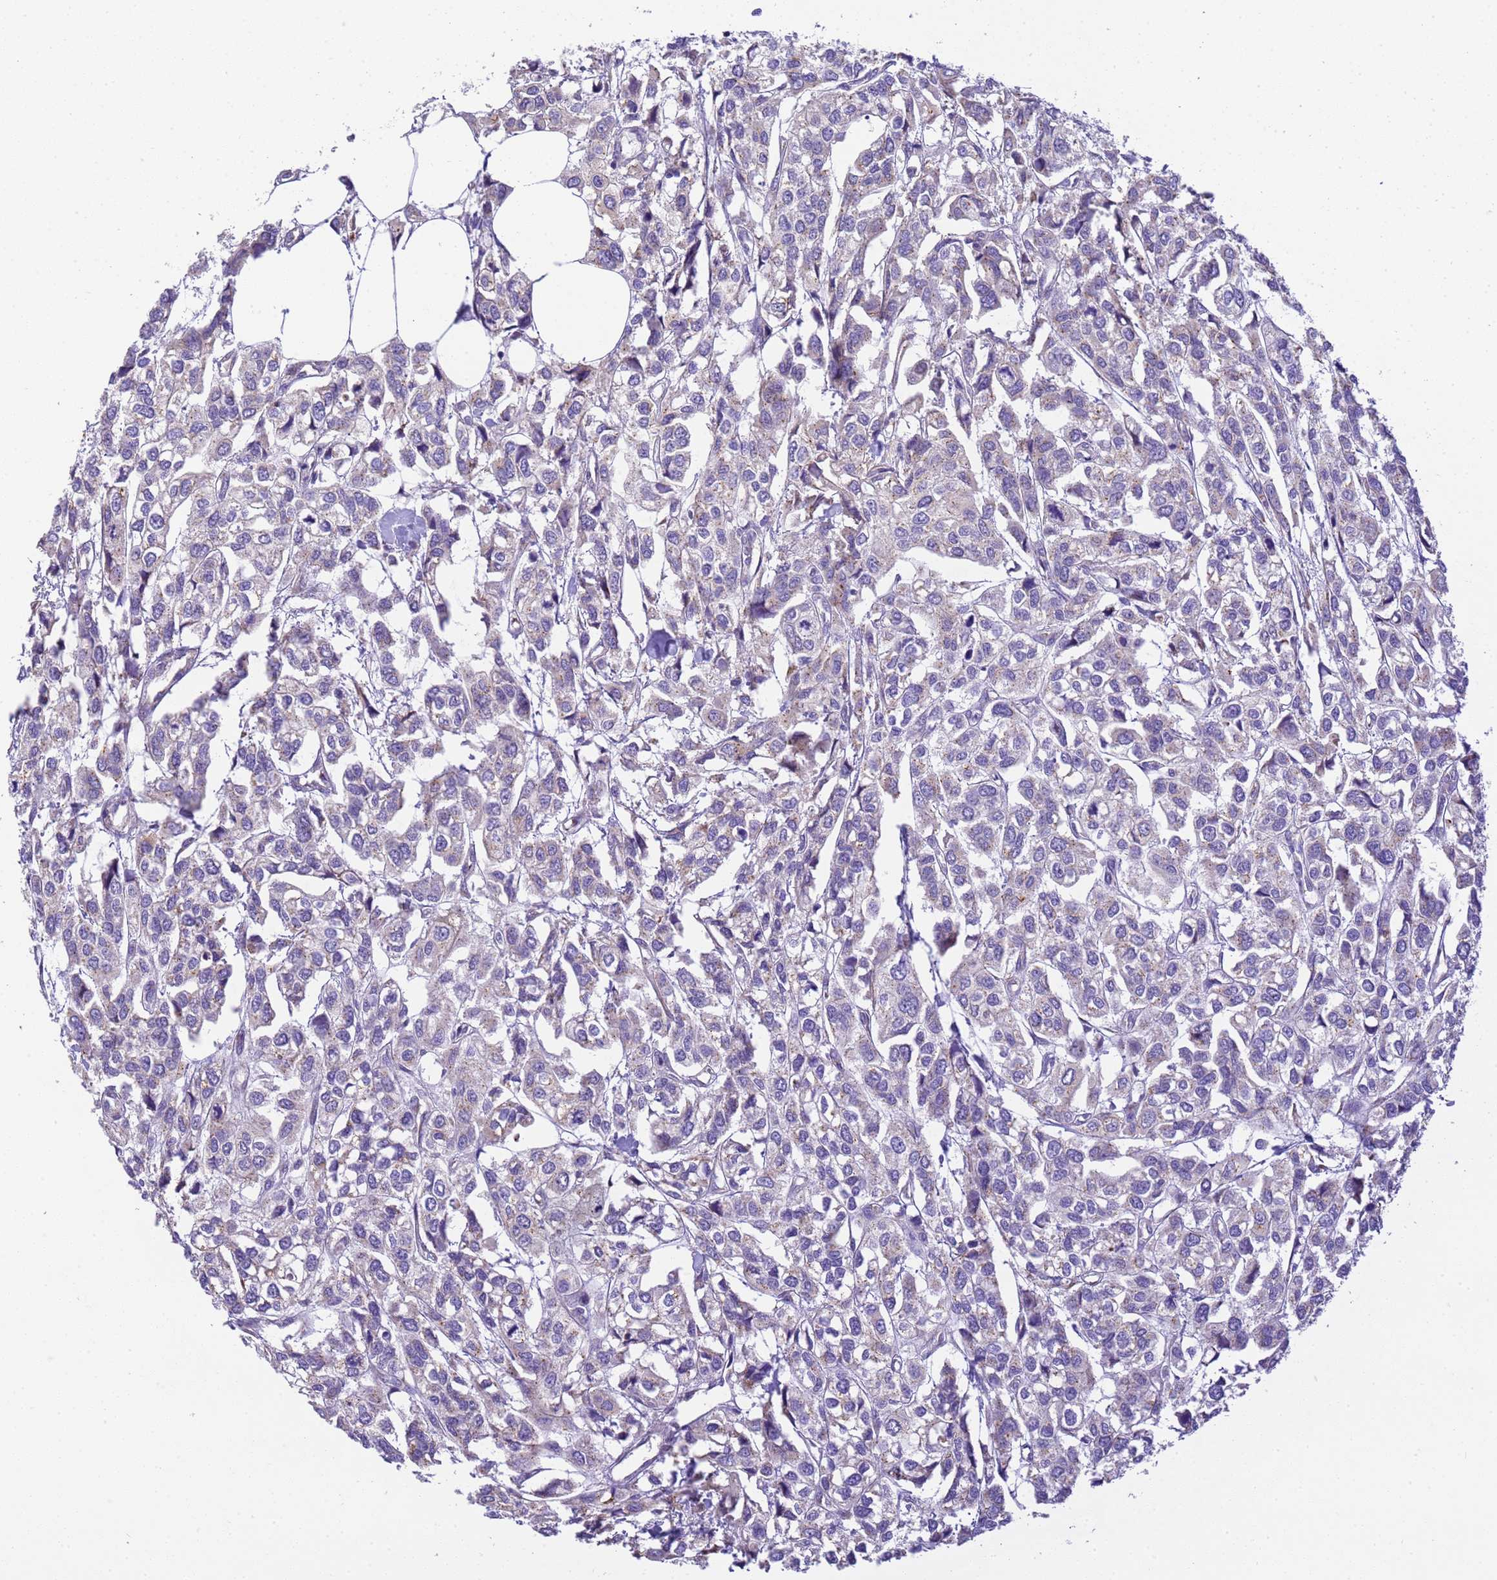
{"staining": {"intensity": "negative", "quantity": "none", "location": "none"}, "tissue": "urothelial cancer", "cell_type": "Tumor cells", "image_type": "cancer", "snomed": [{"axis": "morphology", "description": "Urothelial carcinoma, High grade"}, {"axis": "topography", "description": "Urinary bladder"}], "caption": "DAB (3,3'-diaminobenzidine) immunohistochemical staining of urothelial carcinoma (high-grade) displays no significant staining in tumor cells.", "gene": "RHBDD3", "patient": {"sex": "male", "age": 67}}